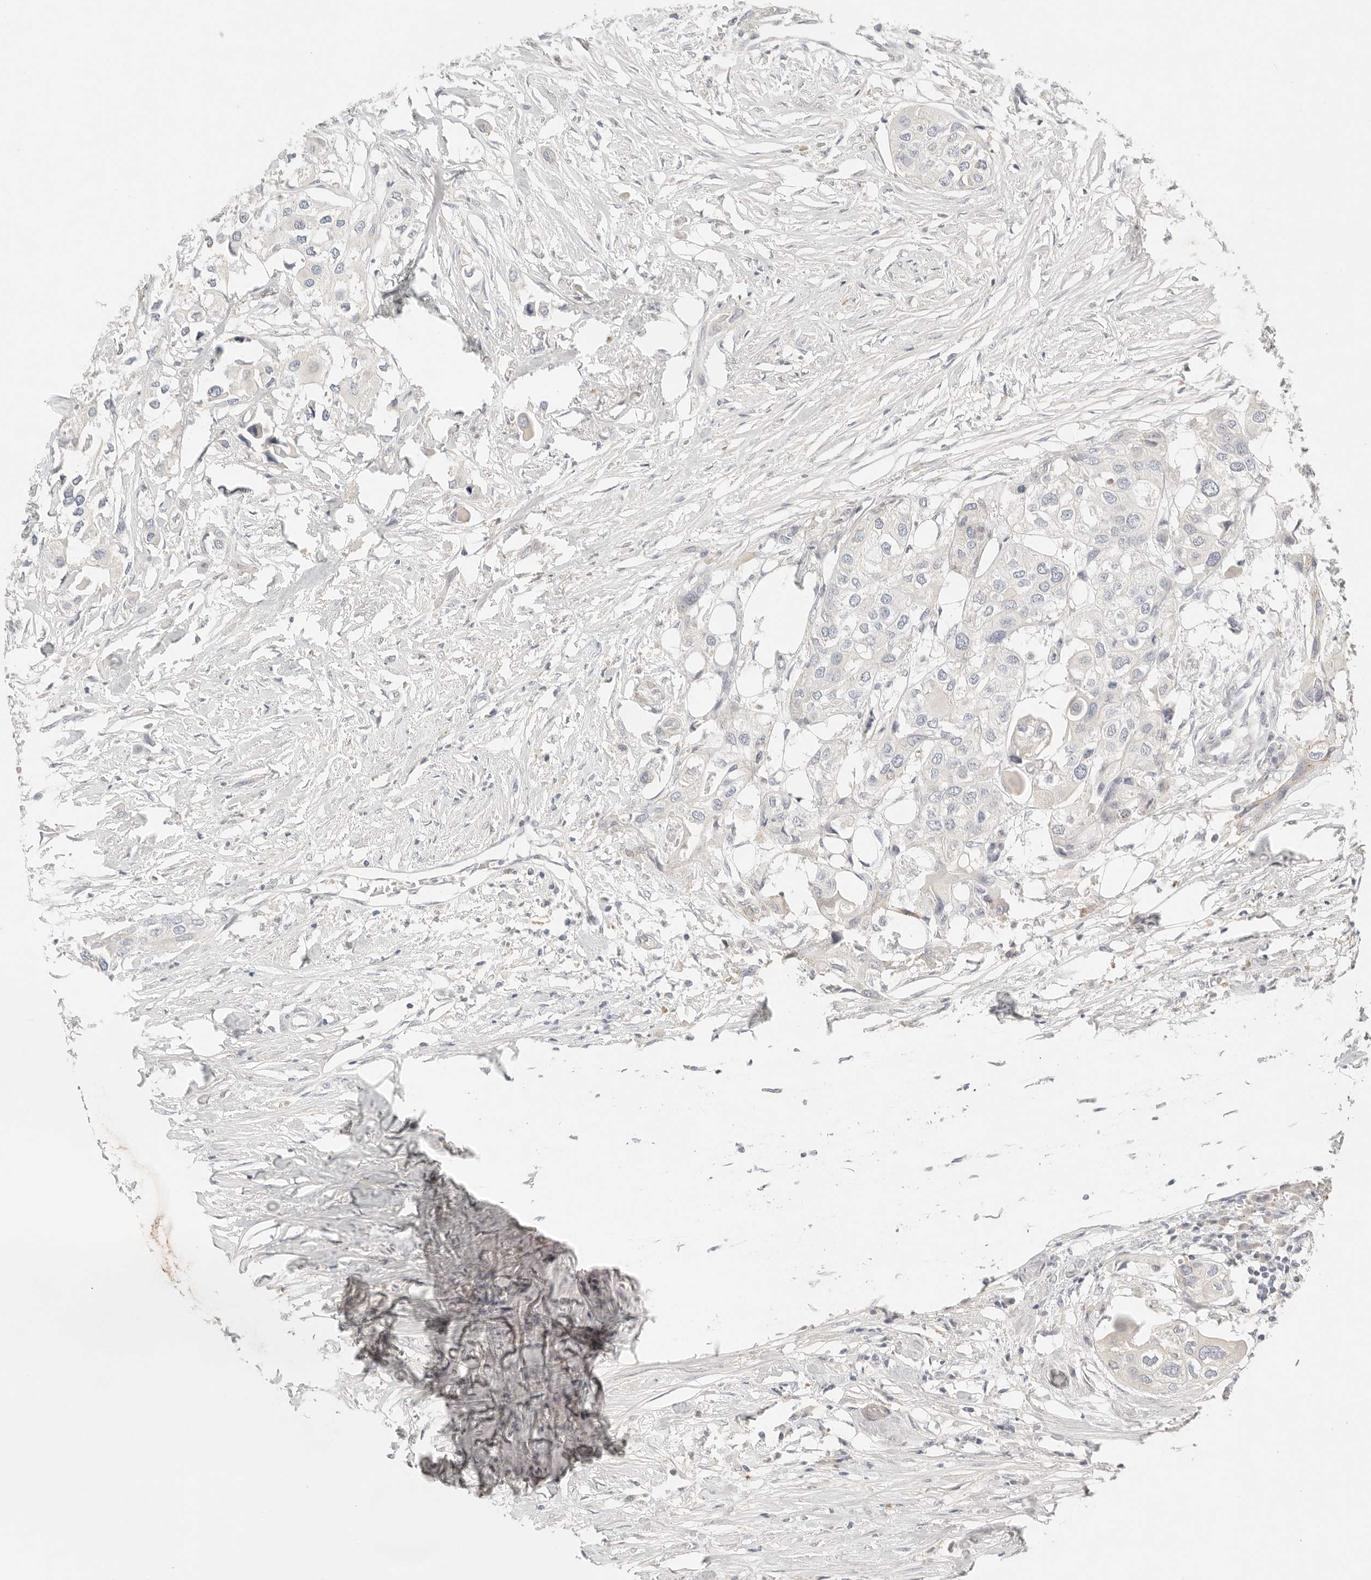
{"staining": {"intensity": "negative", "quantity": "none", "location": "none"}, "tissue": "urothelial cancer", "cell_type": "Tumor cells", "image_type": "cancer", "snomed": [{"axis": "morphology", "description": "Urothelial carcinoma, High grade"}, {"axis": "topography", "description": "Urinary bladder"}], "caption": "DAB (3,3'-diaminobenzidine) immunohistochemical staining of human urothelial cancer demonstrates no significant expression in tumor cells.", "gene": "CEP120", "patient": {"sex": "male", "age": 64}}